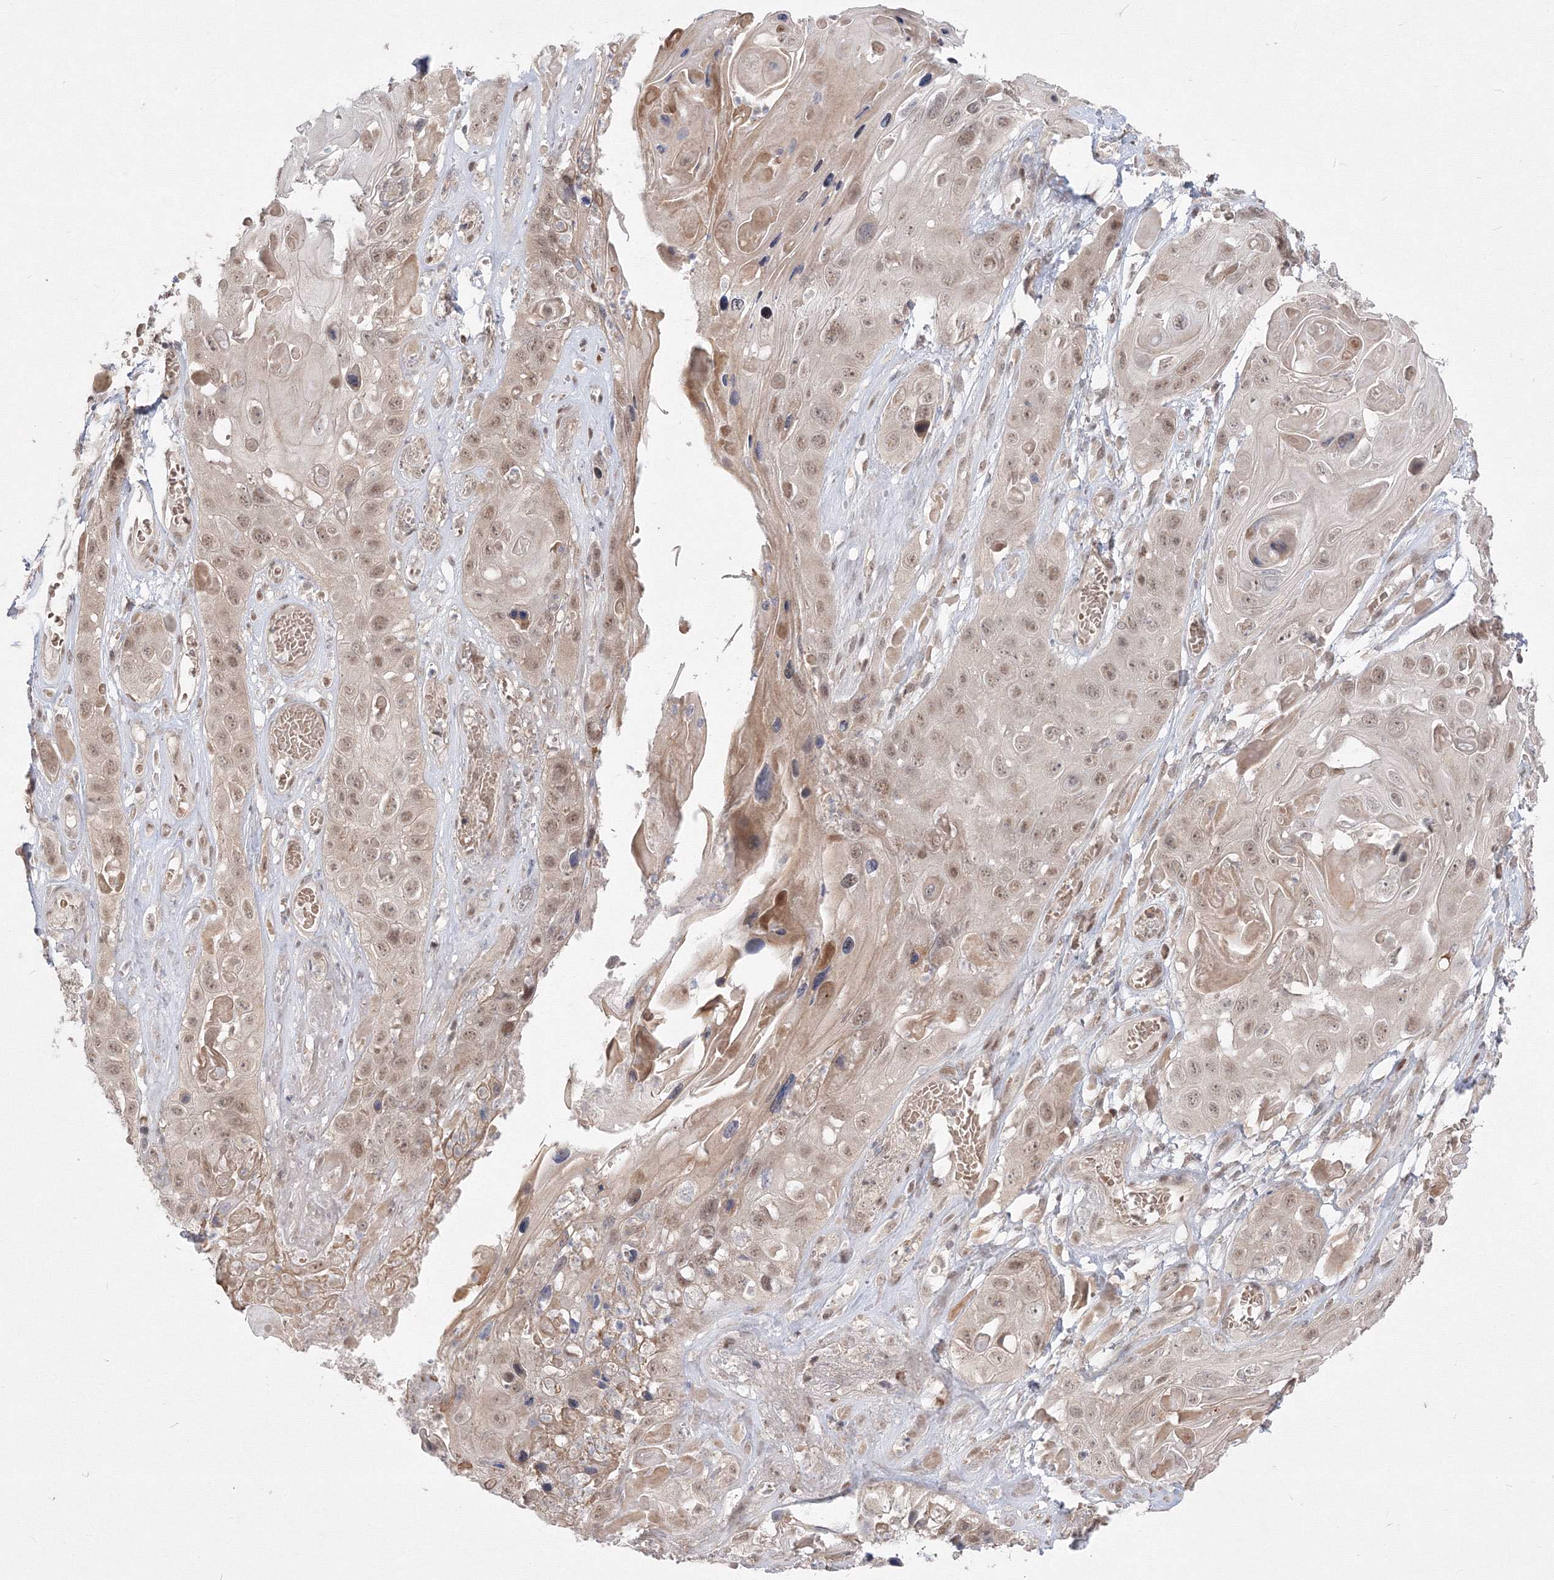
{"staining": {"intensity": "weak", "quantity": ">75%", "location": "nuclear"}, "tissue": "skin cancer", "cell_type": "Tumor cells", "image_type": "cancer", "snomed": [{"axis": "morphology", "description": "Squamous cell carcinoma, NOS"}, {"axis": "topography", "description": "Skin"}], "caption": "A histopathology image of human squamous cell carcinoma (skin) stained for a protein demonstrates weak nuclear brown staining in tumor cells.", "gene": "COPS4", "patient": {"sex": "male", "age": 55}}